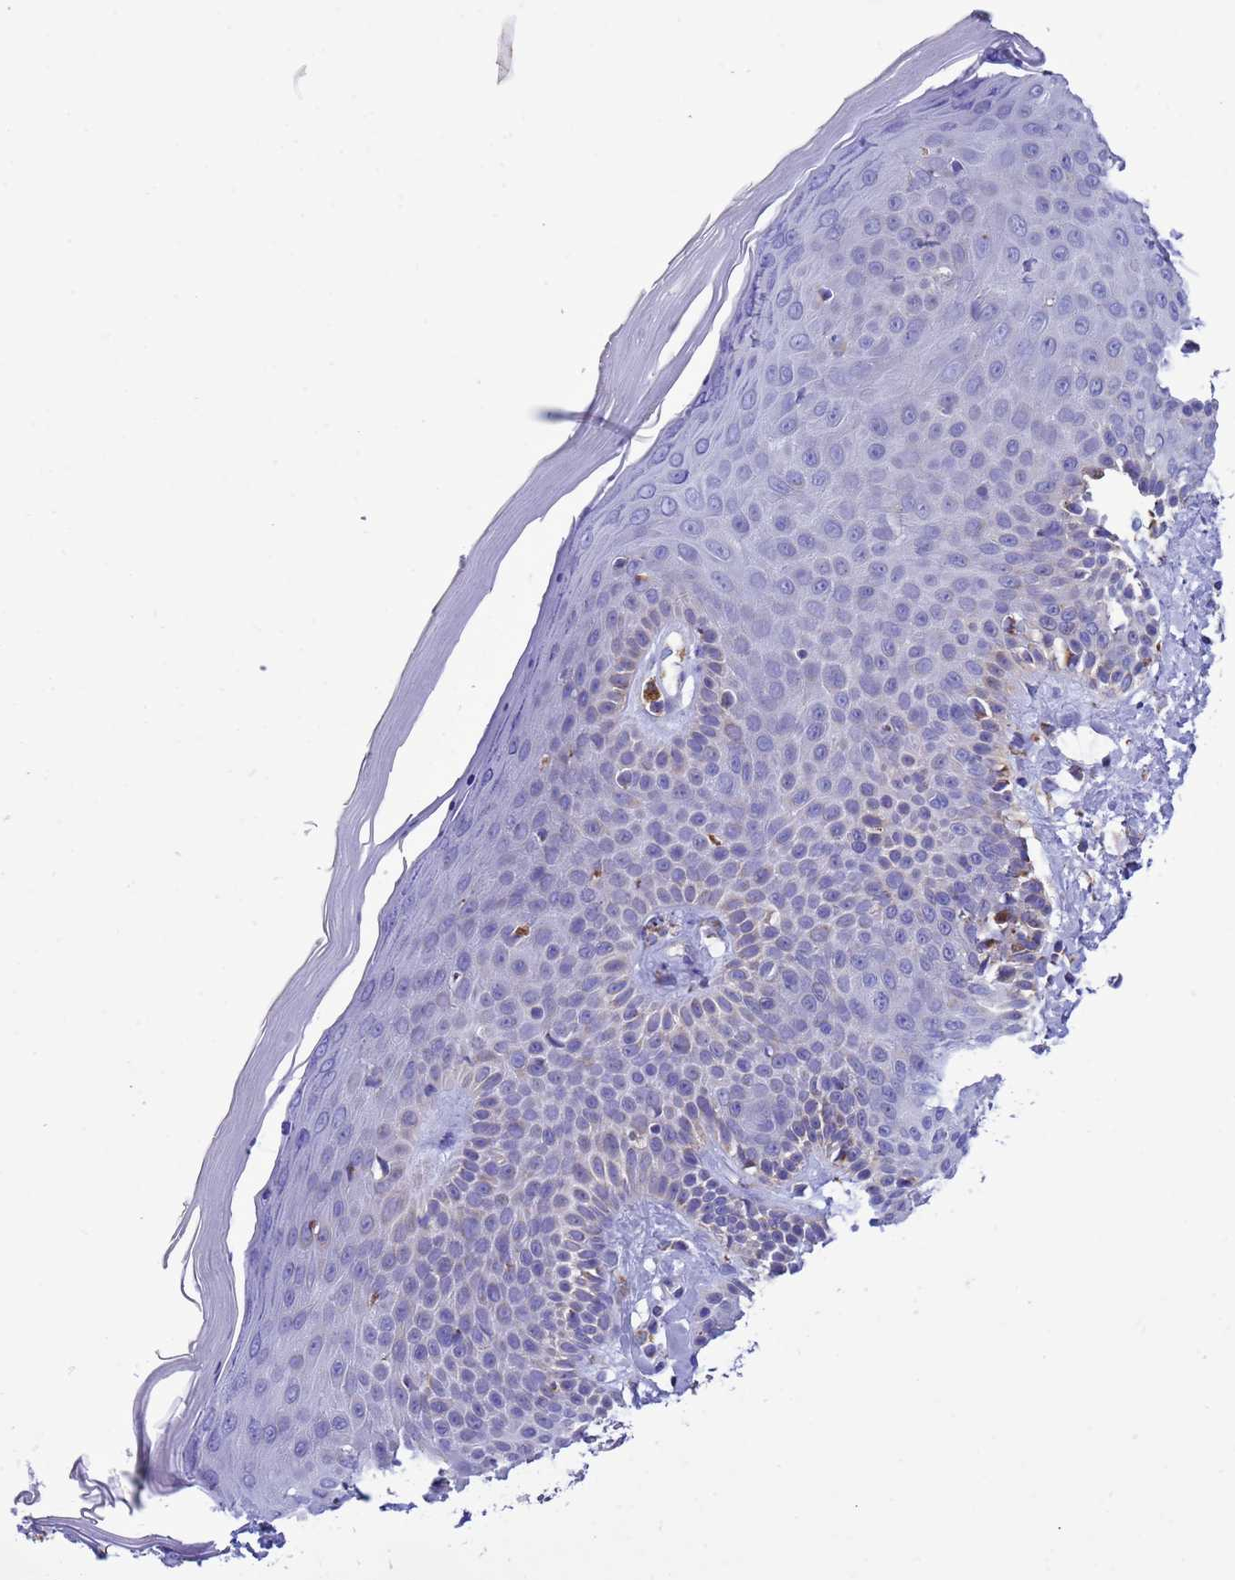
{"staining": {"intensity": "negative", "quantity": "none", "location": "none"}, "tissue": "skin", "cell_type": "Fibroblasts", "image_type": "normal", "snomed": [{"axis": "morphology", "description": "Normal tissue, NOS"}, {"axis": "topography", "description": "Skin"}], "caption": "This micrograph is of benign skin stained with immunohistochemistry to label a protein in brown with the nuclei are counter-stained blue. There is no expression in fibroblasts.", "gene": "CCDC191", "patient": {"sex": "female", "age": 58}}